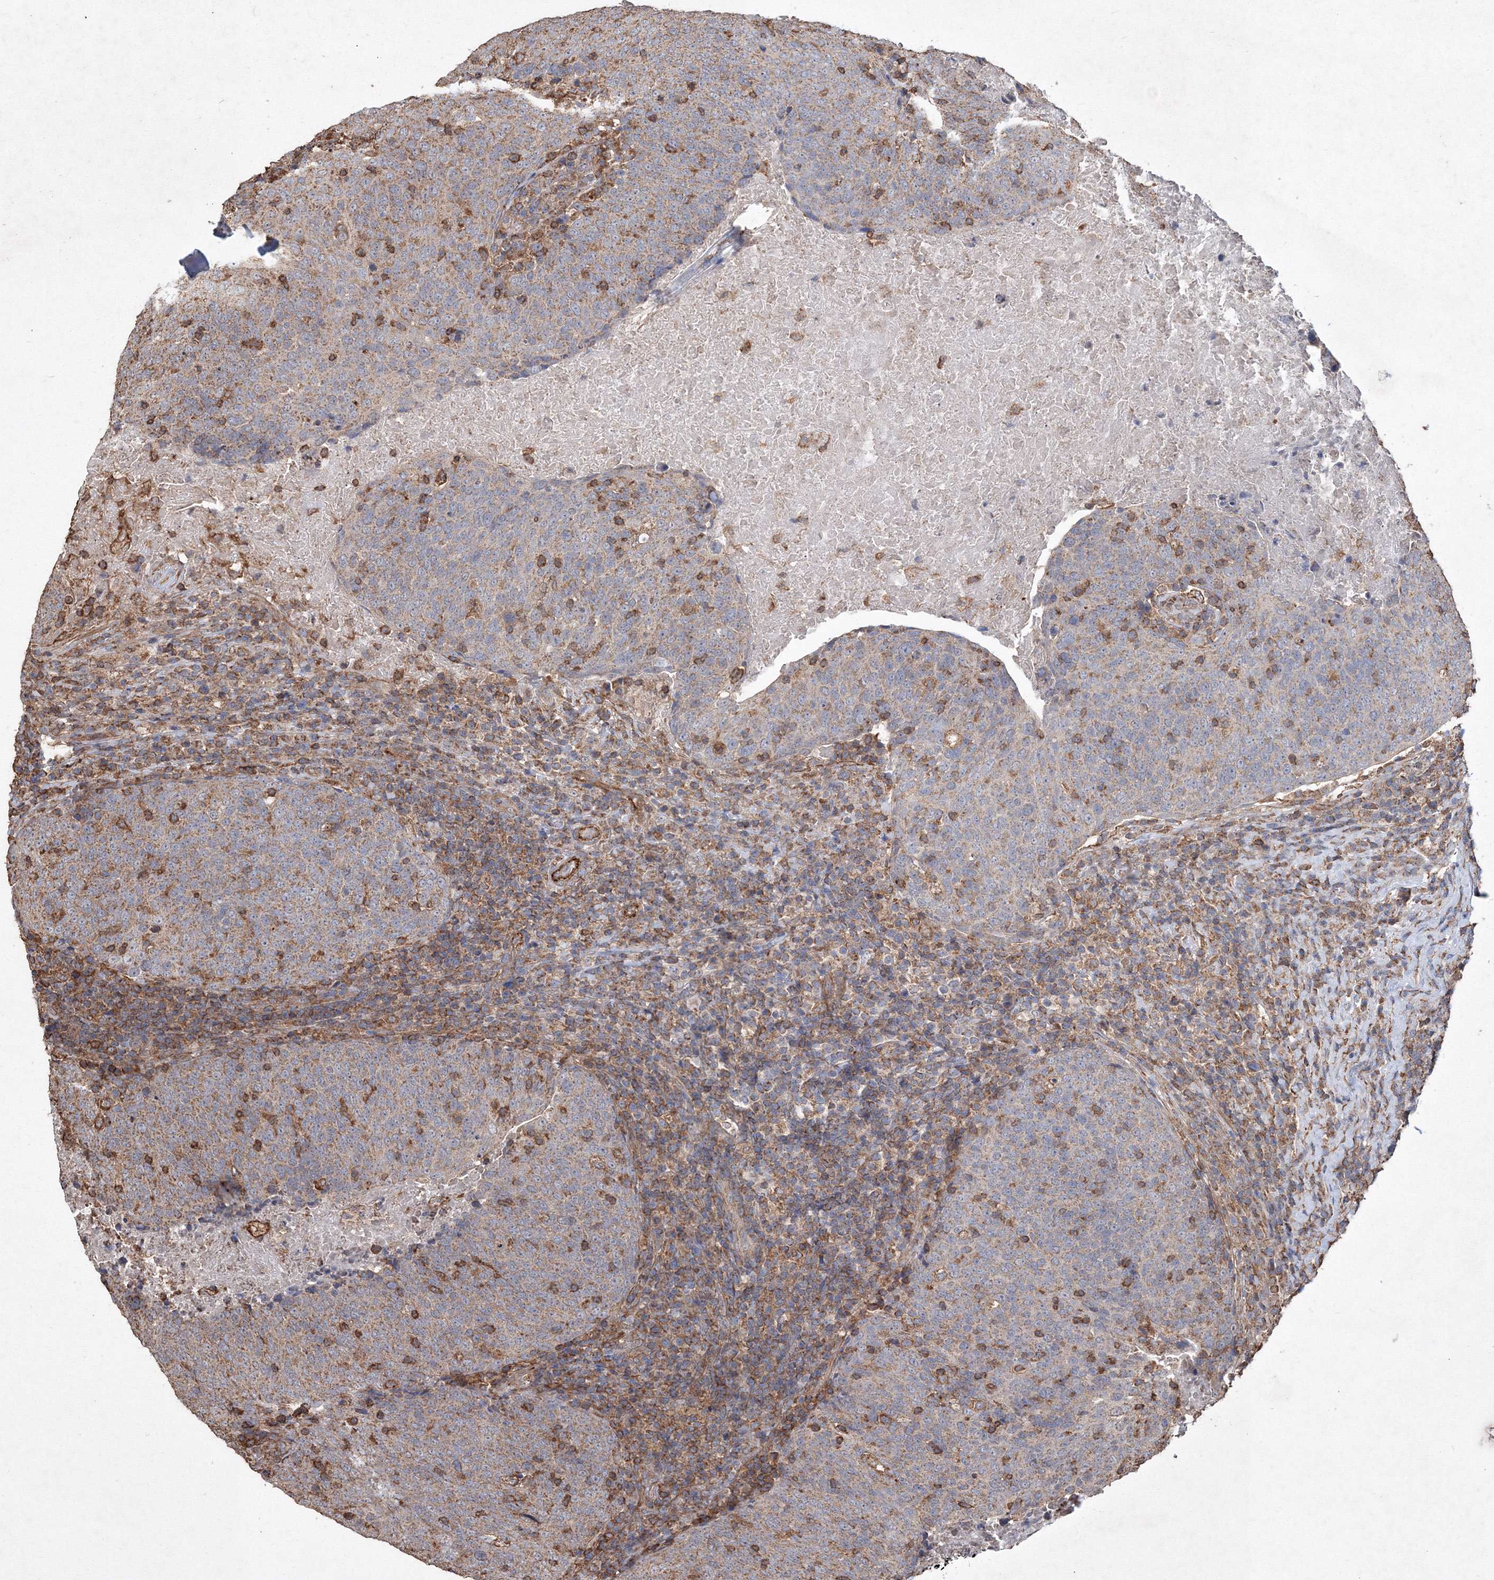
{"staining": {"intensity": "moderate", "quantity": "25%-75%", "location": "cytoplasmic/membranous"}, "tissue": "head and neck cancer", "cell_type": "Tumor cells", "image_type": "cancer", "snomed": [{"axis": "morphology", "description": "Squamous cell carcinoma, NOS"}, {"axis": "morphology", "description": "Squamous cell carcinoma, metastatic, NOS"}, {"axis": "topography", "description": "Lymph node"}, {"axis": "topography", "description": "Head-Neck"}], "caption": "IHC (DAB (3,3'-diaminobenzidine)) staining of human head and neck metastatic squamous cell carcinoma shows moderate cytoplasmic/membranous protein expression in approximately 25%-75% of tumor cells.", "gene": "TMEM139", "patient": {"sex": "male", "age": 62}}